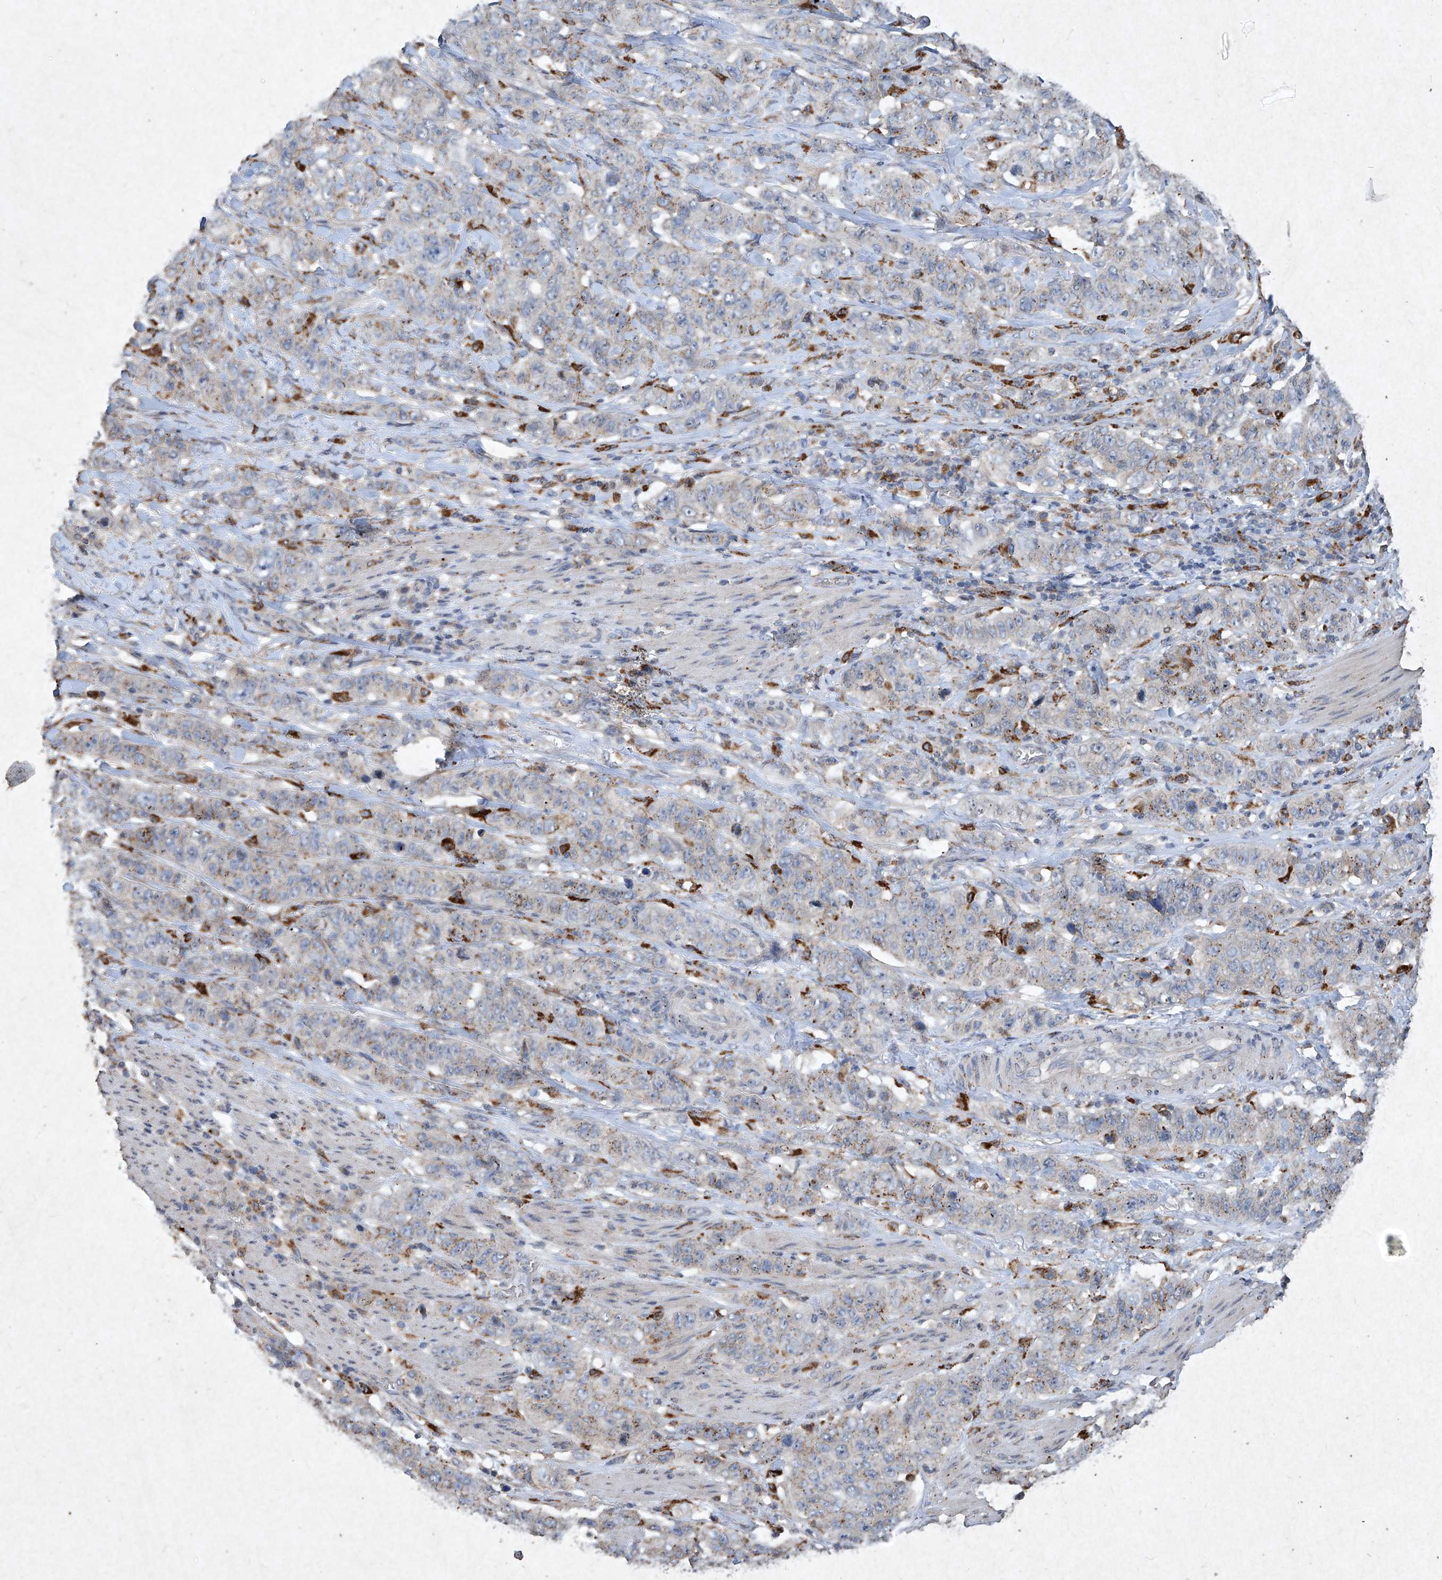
{"staining": {"intensity": "strong", "quantity": "<25%", "location": "cytoplasmic/membranous"}, "tissue": "stomach cancer", "cell_type": "Tumor cells", "image_type": "cancer", "snomed": [{"axis": "morphology", "description": "Adenocarcinoma, NOS"}, {"axis": "topography", "description": "Stomach"}], "caption": "This is an image of immunohistochemistry (IHC) staining of adenocarcinoma (stomach), which shows strong positivity in the cytoplasmic/membranous of tumor cells.", "gene": "MED16", "patient": {"sex": "male", "age": 48}}